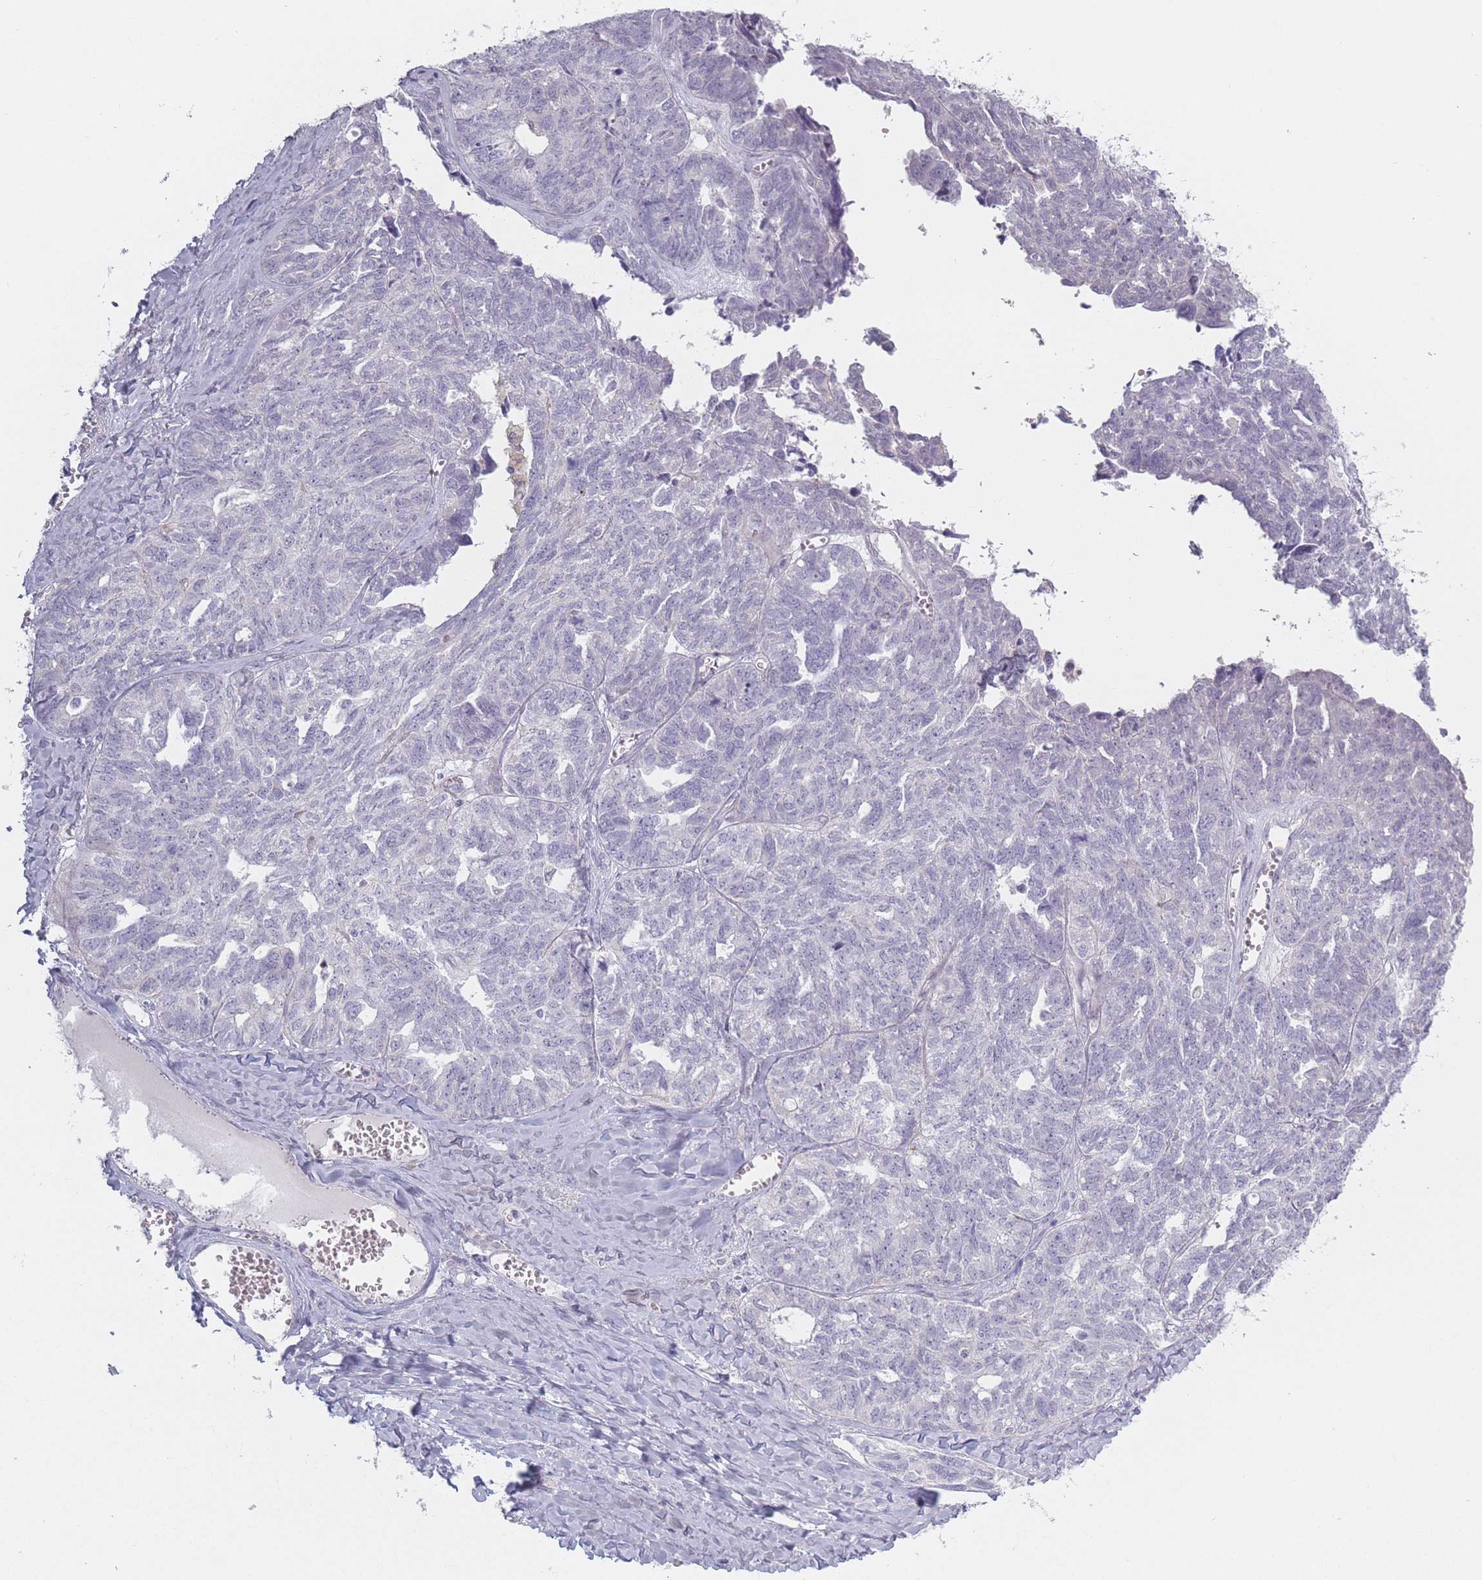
{"staining": {"intensity": "negative", "quantity": "none", "location": "none"}, "tissue": "ovarian cancer", "cell_type": "Tumor cells", "image_type": "cancer", "snomed": [{"axis": "morphology", "description": "Cystadenocarcinoma, serous, NOS"}, {"axis": "topography", "description": "Ovary"}], "caption": "An immunohistochemistry (IHC) histopathology image of ovarian cancer is shown. There is no staining in tumor cells of ovarian cancer. (DAB (3,3'-diaminobenzidine) immunohistochemistry with hematoxylin counter stain).", "gene": "RASL10B", "patient": {"sex": "female", "age": 79}}